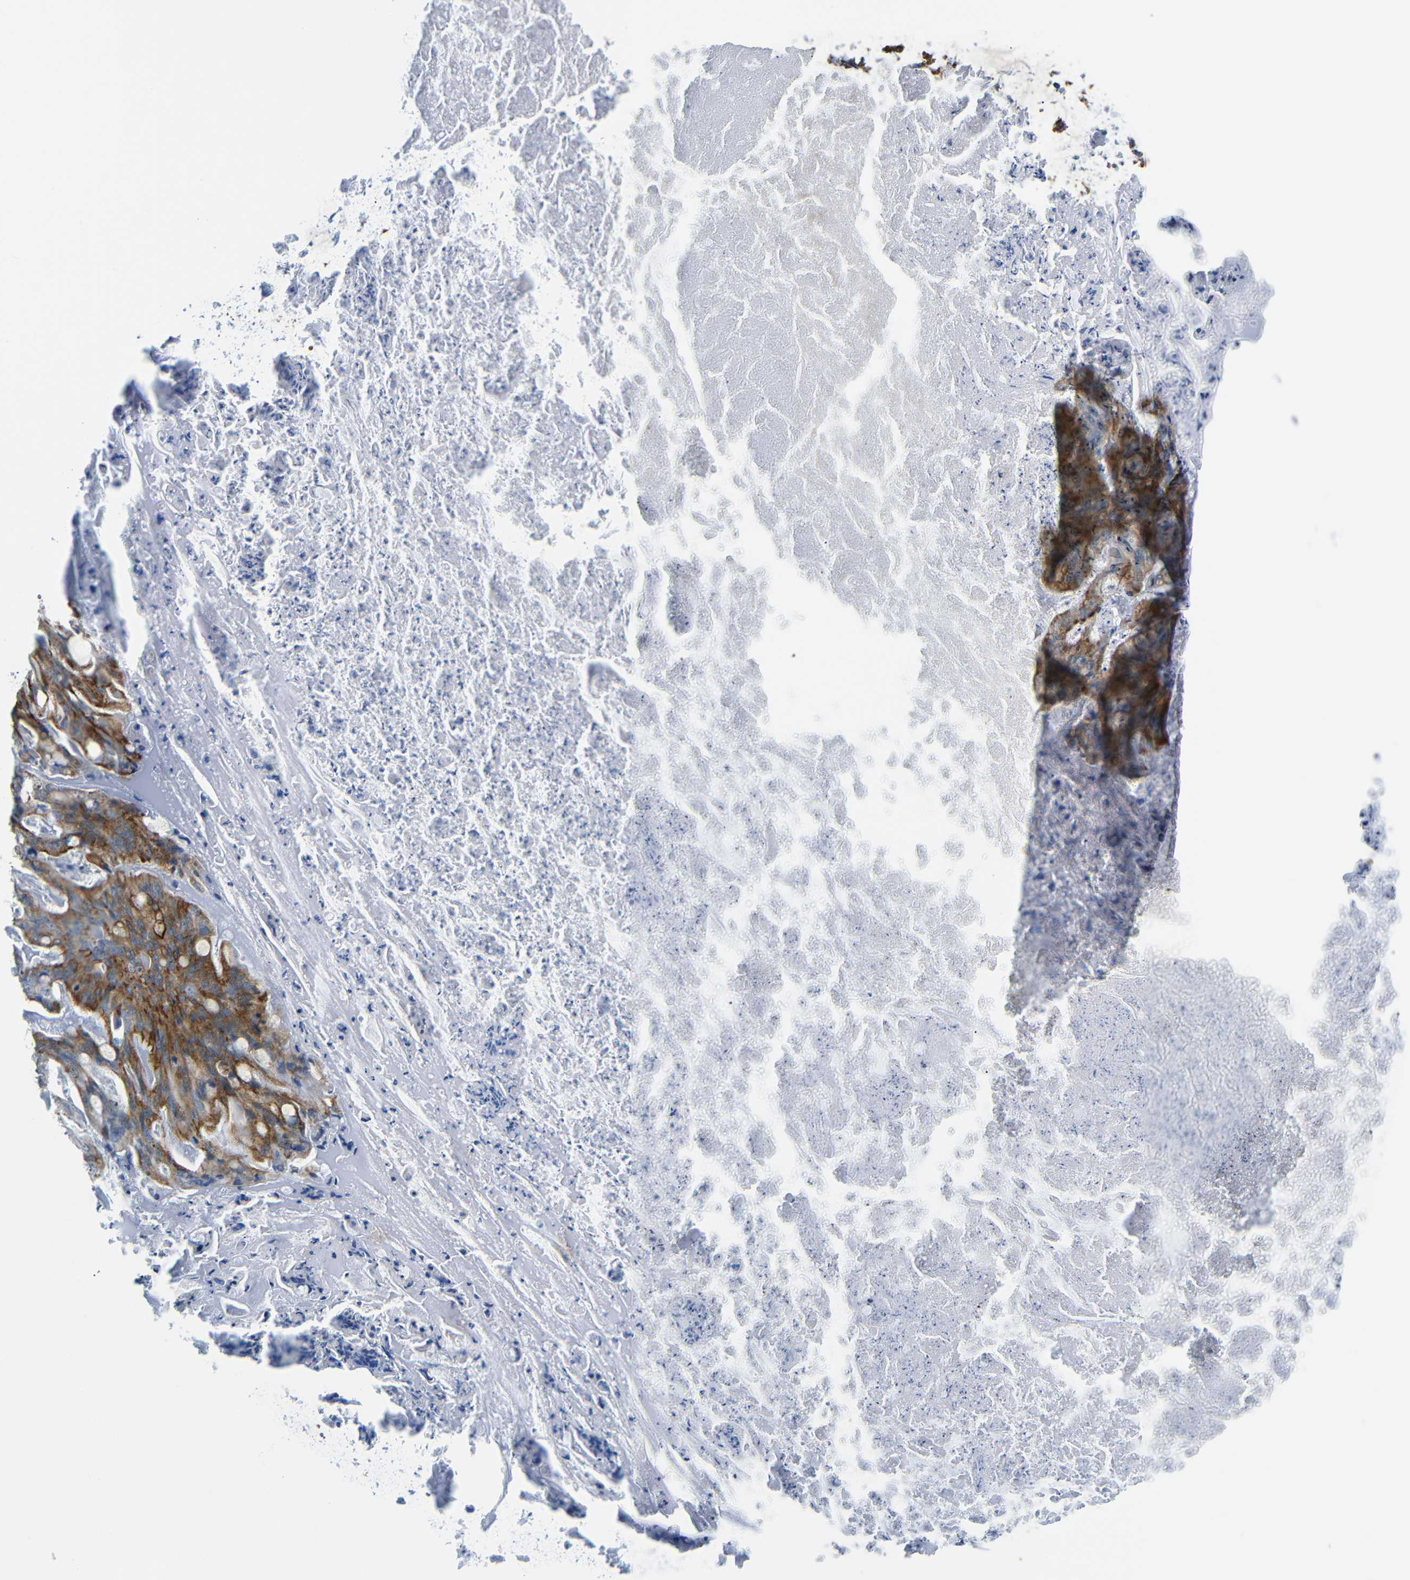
{"staining": {"intensity": "moderate", "quantity": "25%-75%", "location": "cytoplasmic/membranous"}, "tissue": "ovarian cancer", "cell_type": "Tumor cells", "image_type": "cancer", "snomed": [{"axis": "morphology", "description": "Cystadenocarcinoma, mucinous, NOS"}, {"axis": "topography", "description": "Ovary"}], "caption": "Ovarian cancer (mucinous cystadenocarcinoma) stained for a protein (brown) reveals moderate cytoplasmic/membranous positive expression in approximately 25%-75% of tumor cells.", "gene": "C15orf48", "patient": {"sex": "female", "age": 36}}